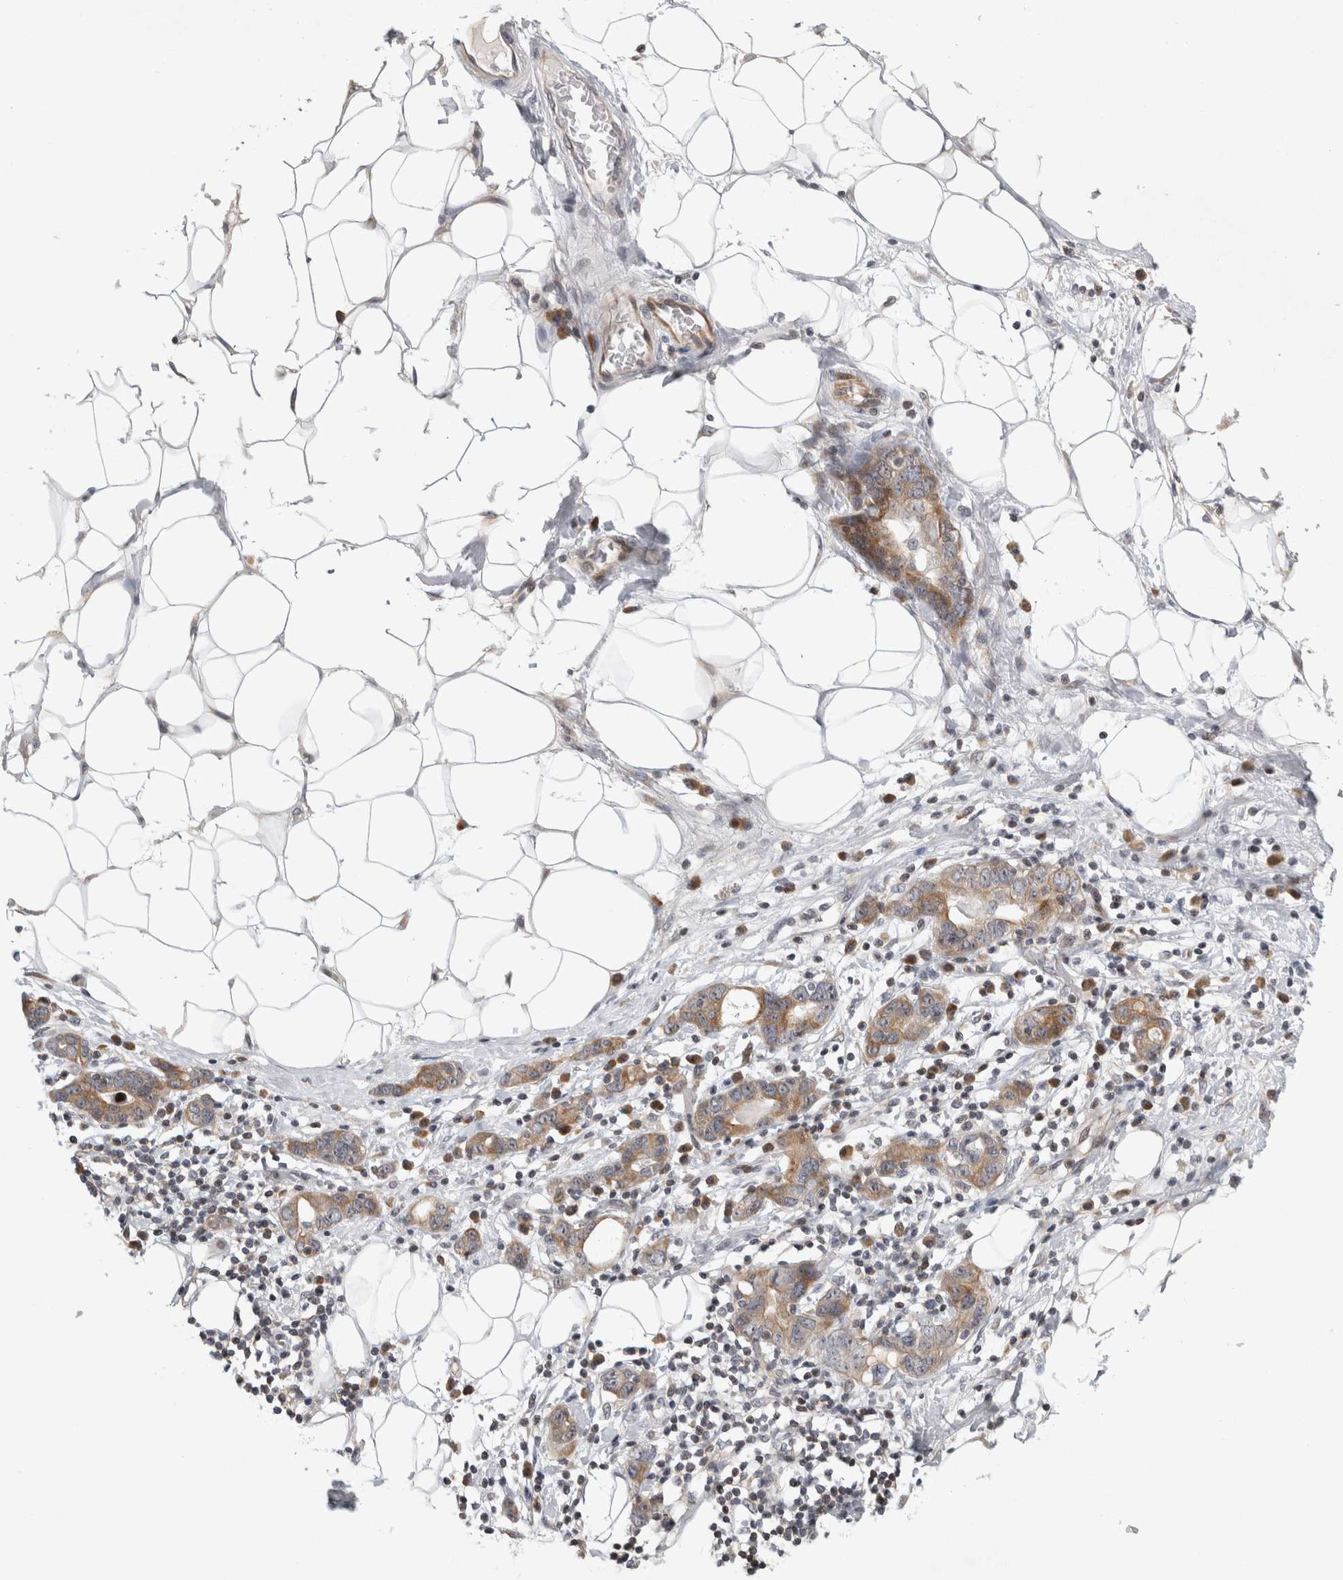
{"staining": {"intensity": "moderate", "quantity": ">75%", "location": "cytoplasmic/membranous"}, "tissue": "stomach cancer", "cell_type": "Tumor cells", "image_type": "cancer", "snomed": [{"axis": "morphology", "description": "Adenocarcinoma, NOS"}, {"axis": "topography", "description": "Stomach, lower"}], "caption": "Protein expression analysis of adenocarcinoma (stomach) displays moderate cytoplasmic/membranous expression in approximately >75% of tumor cells.", "gene": "UTP25", "patient": {"sex": "female", "age": 93}}